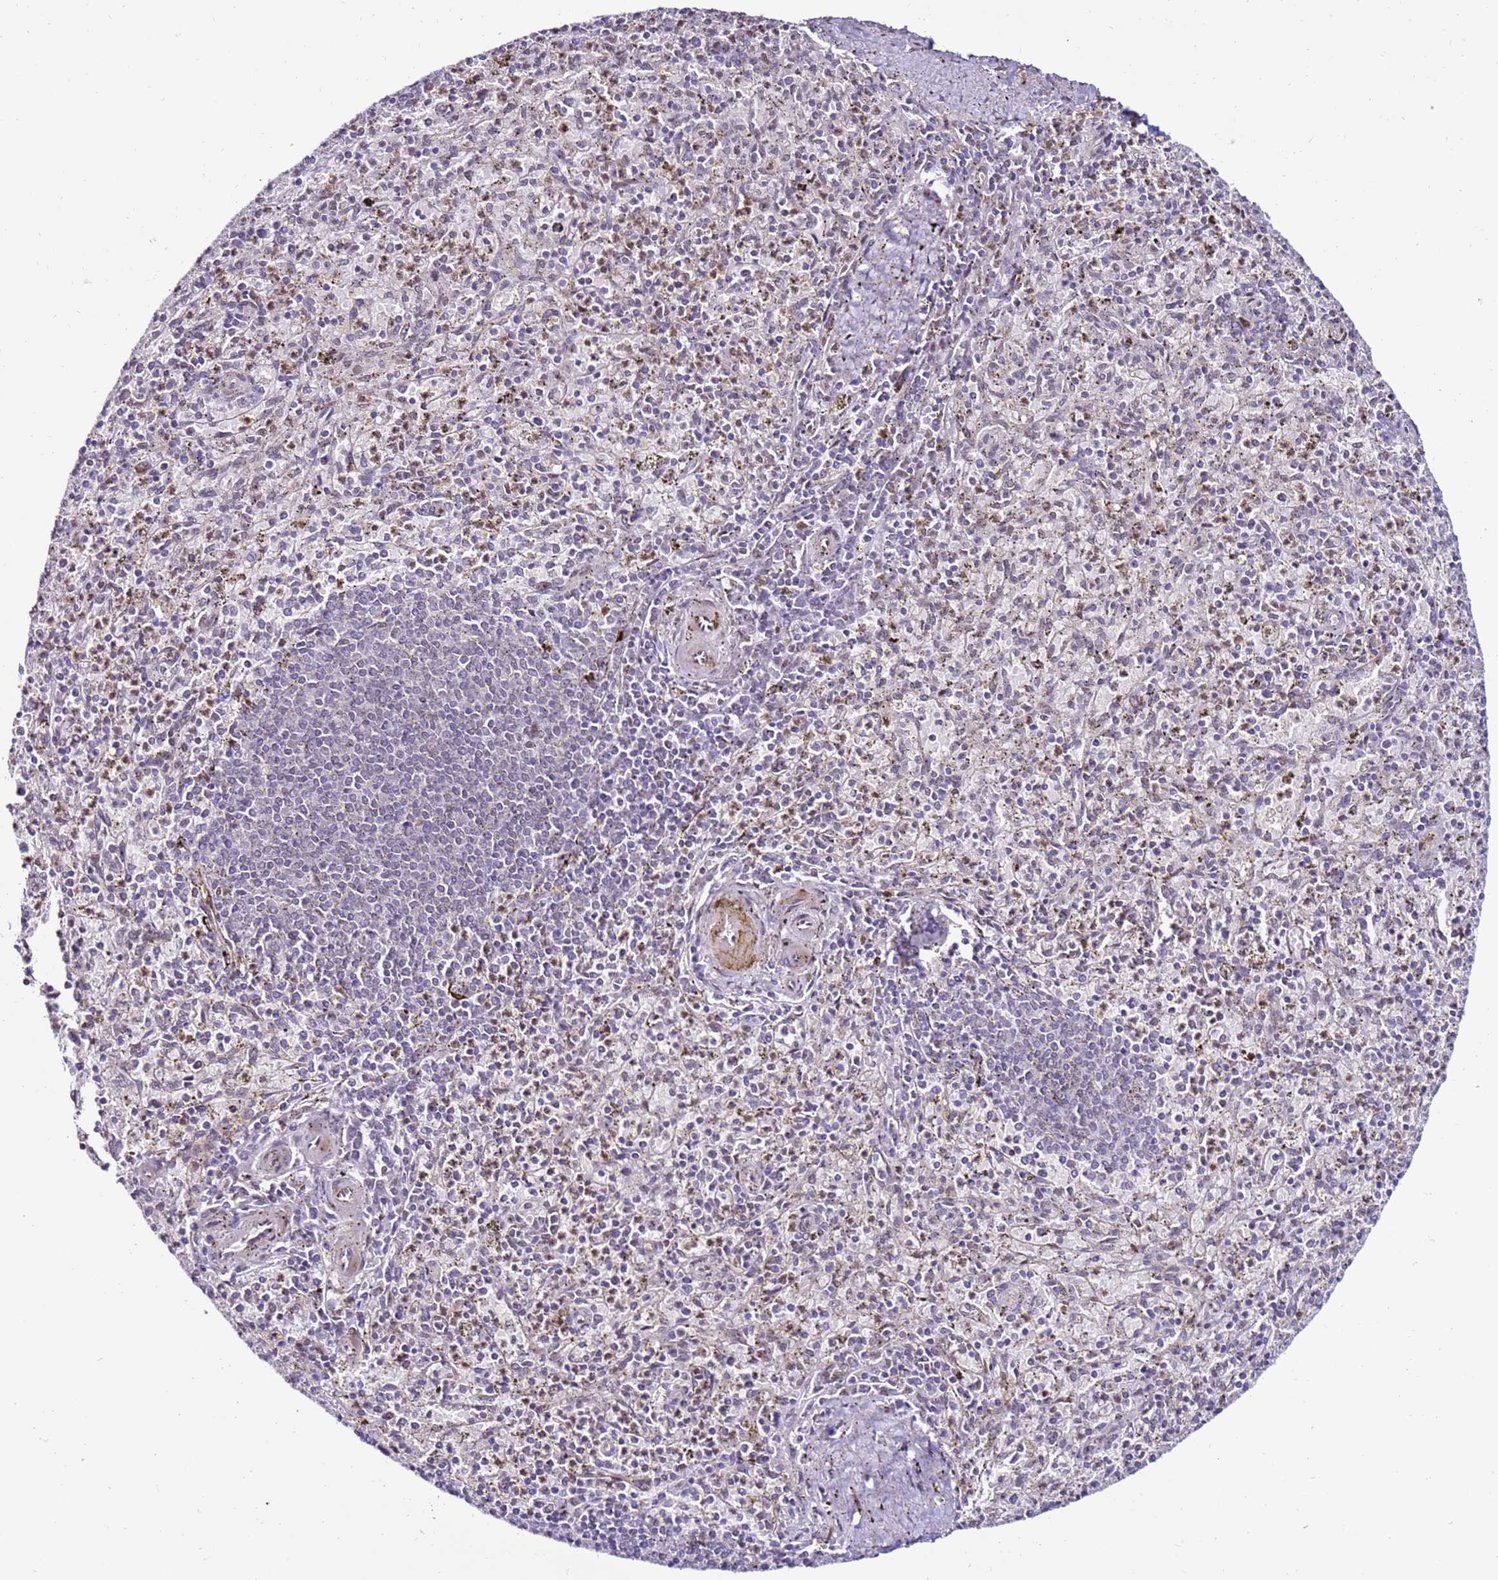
{"staining": {"intensity": "weak", "quantity": "<25%", "location": "nuclear"}, "tissue": "spleen", "cell_type": "Cells in red pulp", "image_type": "normal", "snomed": [{"axis": "morphology", "description": "Normal tissue, NOS"}, {"axis": "topography", "description": "Spleen"}], "caption": "Protein analysis of unremarkable spleen exhibits no significant positivity in cells in red pulp. (IHC, brightfield microscopy, high magnification).", "gene": "KPNA4", "patient": {"sex": "male", "age": 72}}